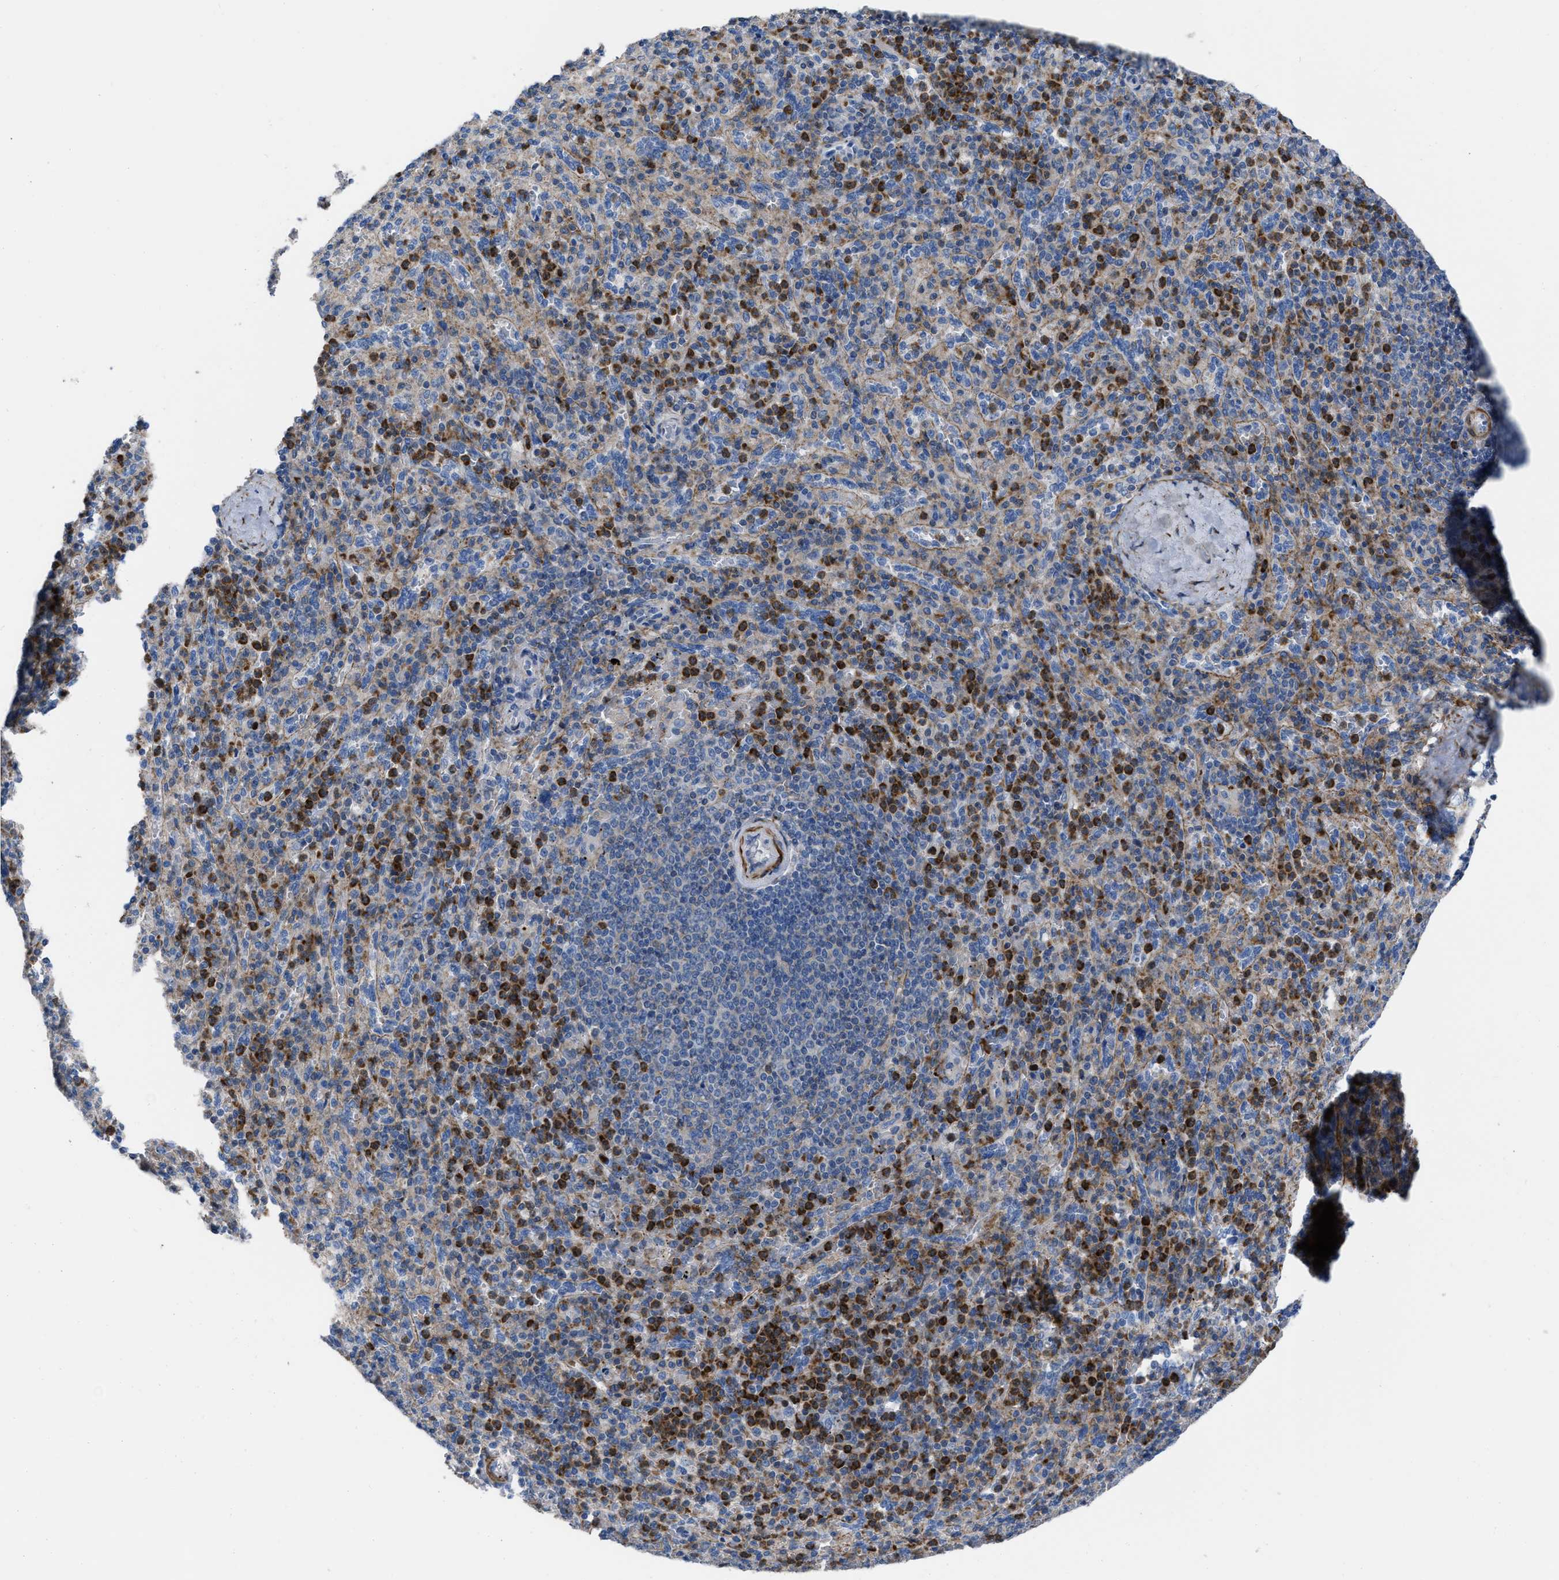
{"staining": {"intensity": "strong", "quantity": "25%-75%", "location": "cytoplasmic/membranous"}, "tissue": "spleen", "cell_type": "Cells in red pulp", "image_type": "normal", "snomed": [{"axis": "morphology", "description": "Normal tissue, NOS"}, {"axis": "topography", "description": "Spleen"}], "caption": "Protein expression analysis of unremarkable spleen exhibits strong cytoplasmic/membranous expression in approximately 25%-75% of cells in red pulp.", "gene": "PRMT2", "patient": {"sex": "male", "age": 36}}